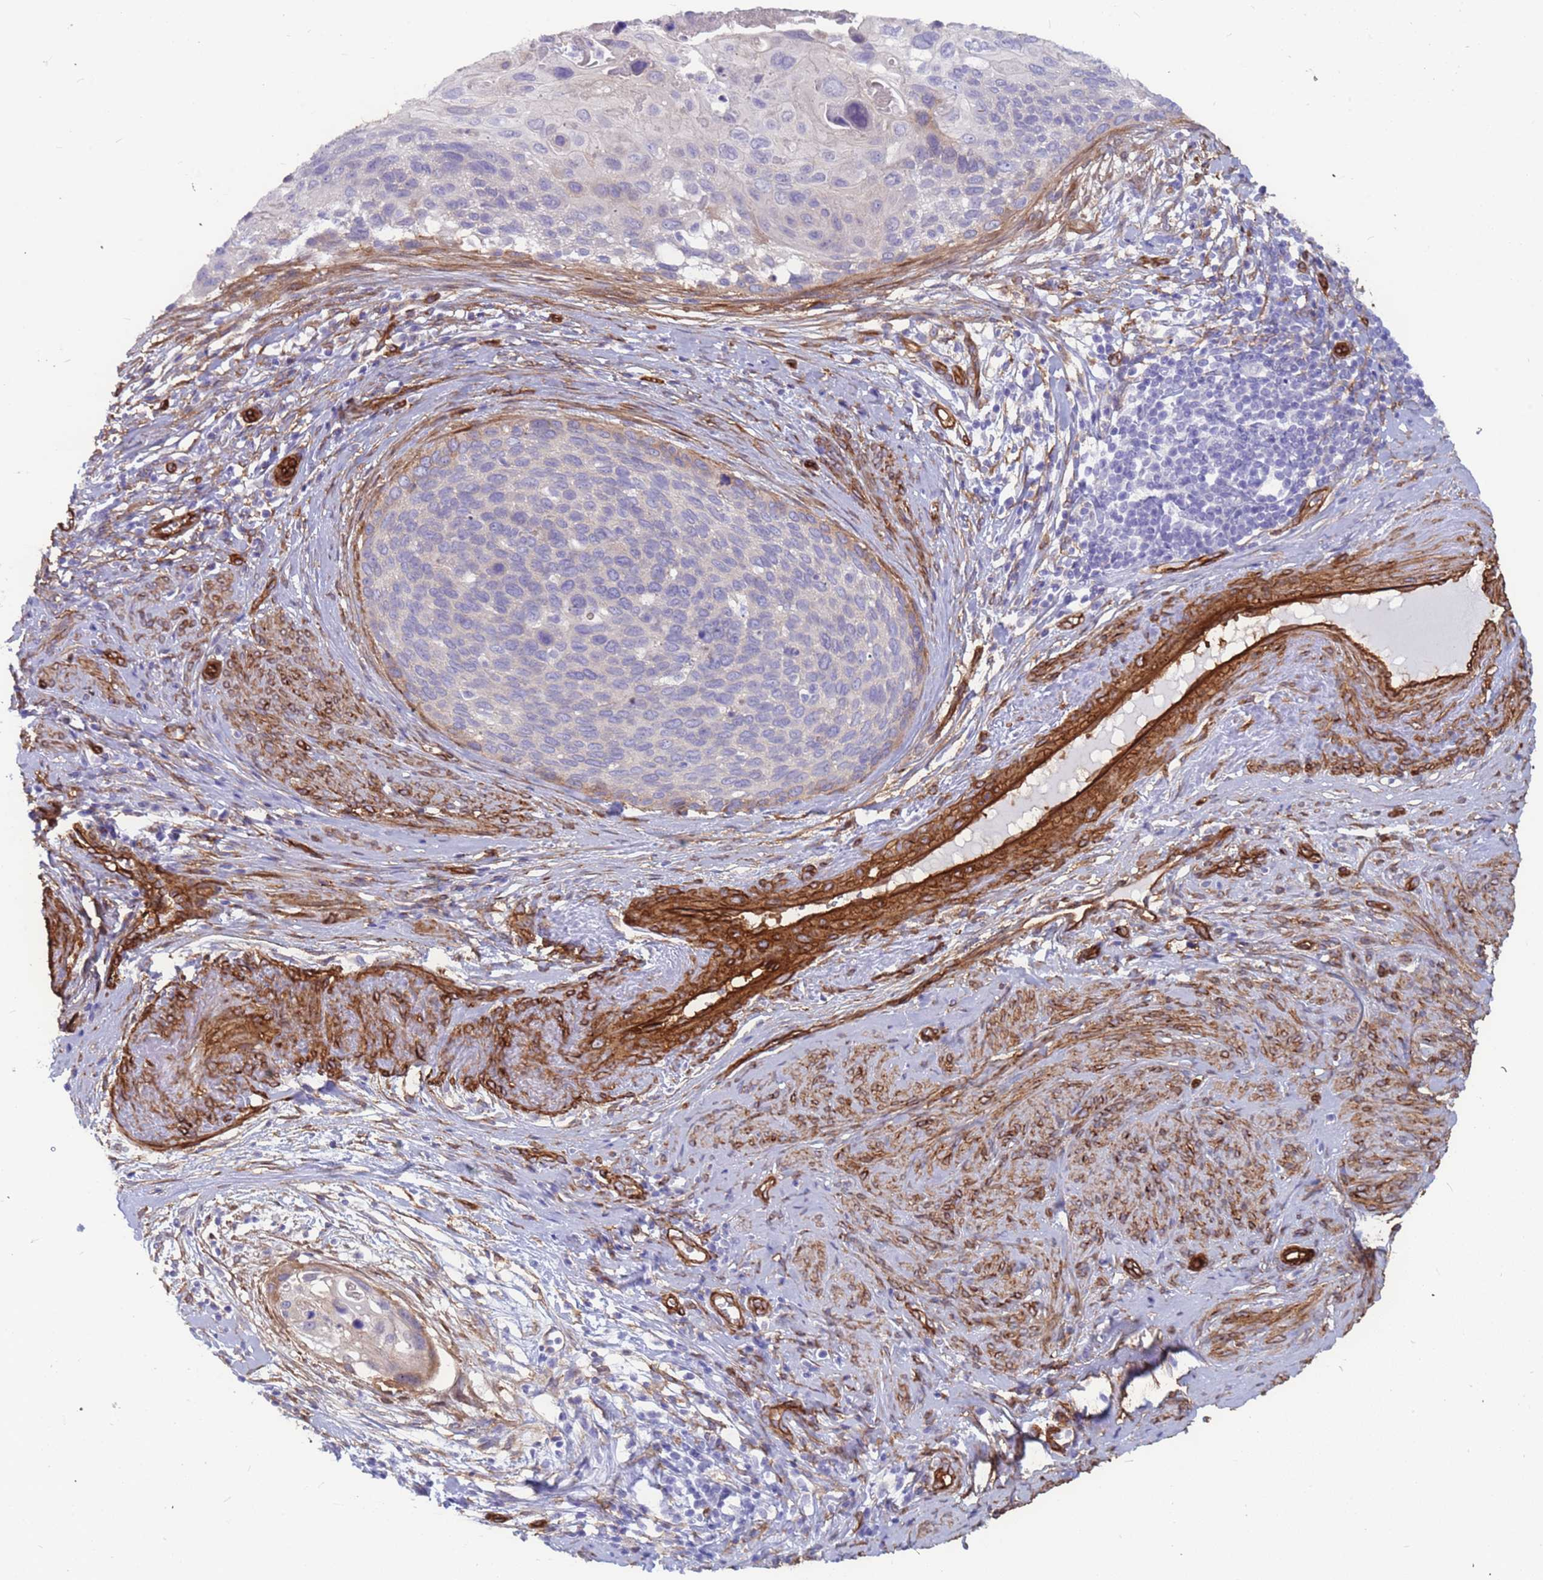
{"staining": {"intensity": "negative", "quantity": "none", "location": "none"}, "tissue": "cervical cancer", "cell_type": "Tumor cells", "image_type": "cancer", "snomed": [{"axis": "morphology", "description": "Squamous cell carcinoma, NOS"}, {"axis": "topography", "description": "Cervix"}], "caption": "Immunohistochemistry of cervical cancer demonstrates no staining in tumor cells. The staining is performed using DAB (3,3'-diaminobenzidine) brown chromogen with nuclei counter-stained in using hematoxylin.", "gene": "EHD2", "patient": {"sex": "female", "age": 80}}